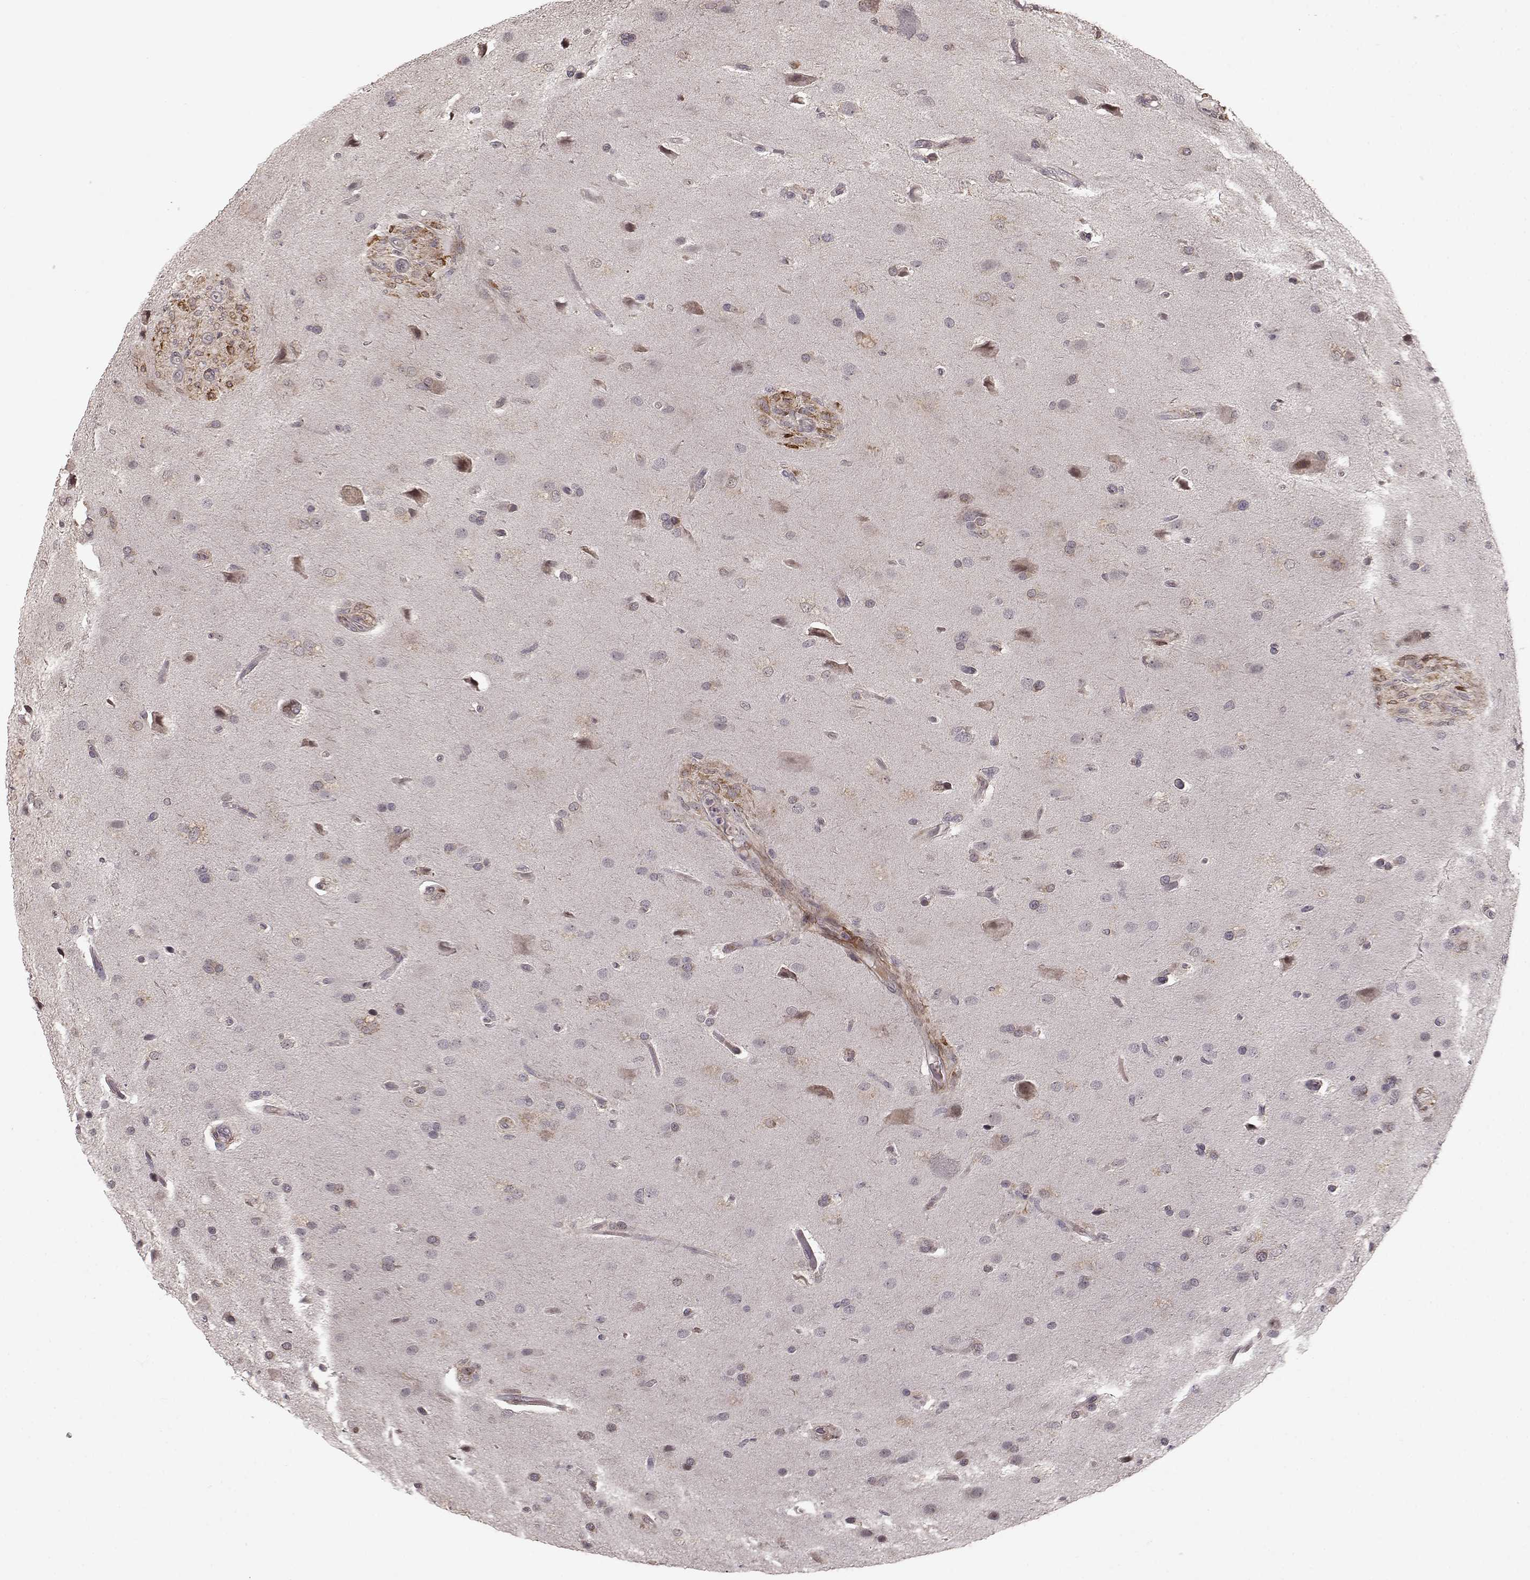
{"staining": {"intensity": "negative", "quantity": "none", "location": "none"}, "tissue": "glioma", "cell_type": "Tumor cells", "image_type": "cancer", "snomed": [{"axis": "morphology", "description": "Glioma, malignant, High grade"}, {"axis": "topography", "description": "Brain"}], "caption": "This is a micrograph of immunohistochemistry (IHC) staining of glioma, which shows no positivity in tumor cells. (Brightfield microscopy of DAB immunohistochemistry at high magnification).", "gene": "ELOVL5", "patient": {"sex": "male", "age": 68}}